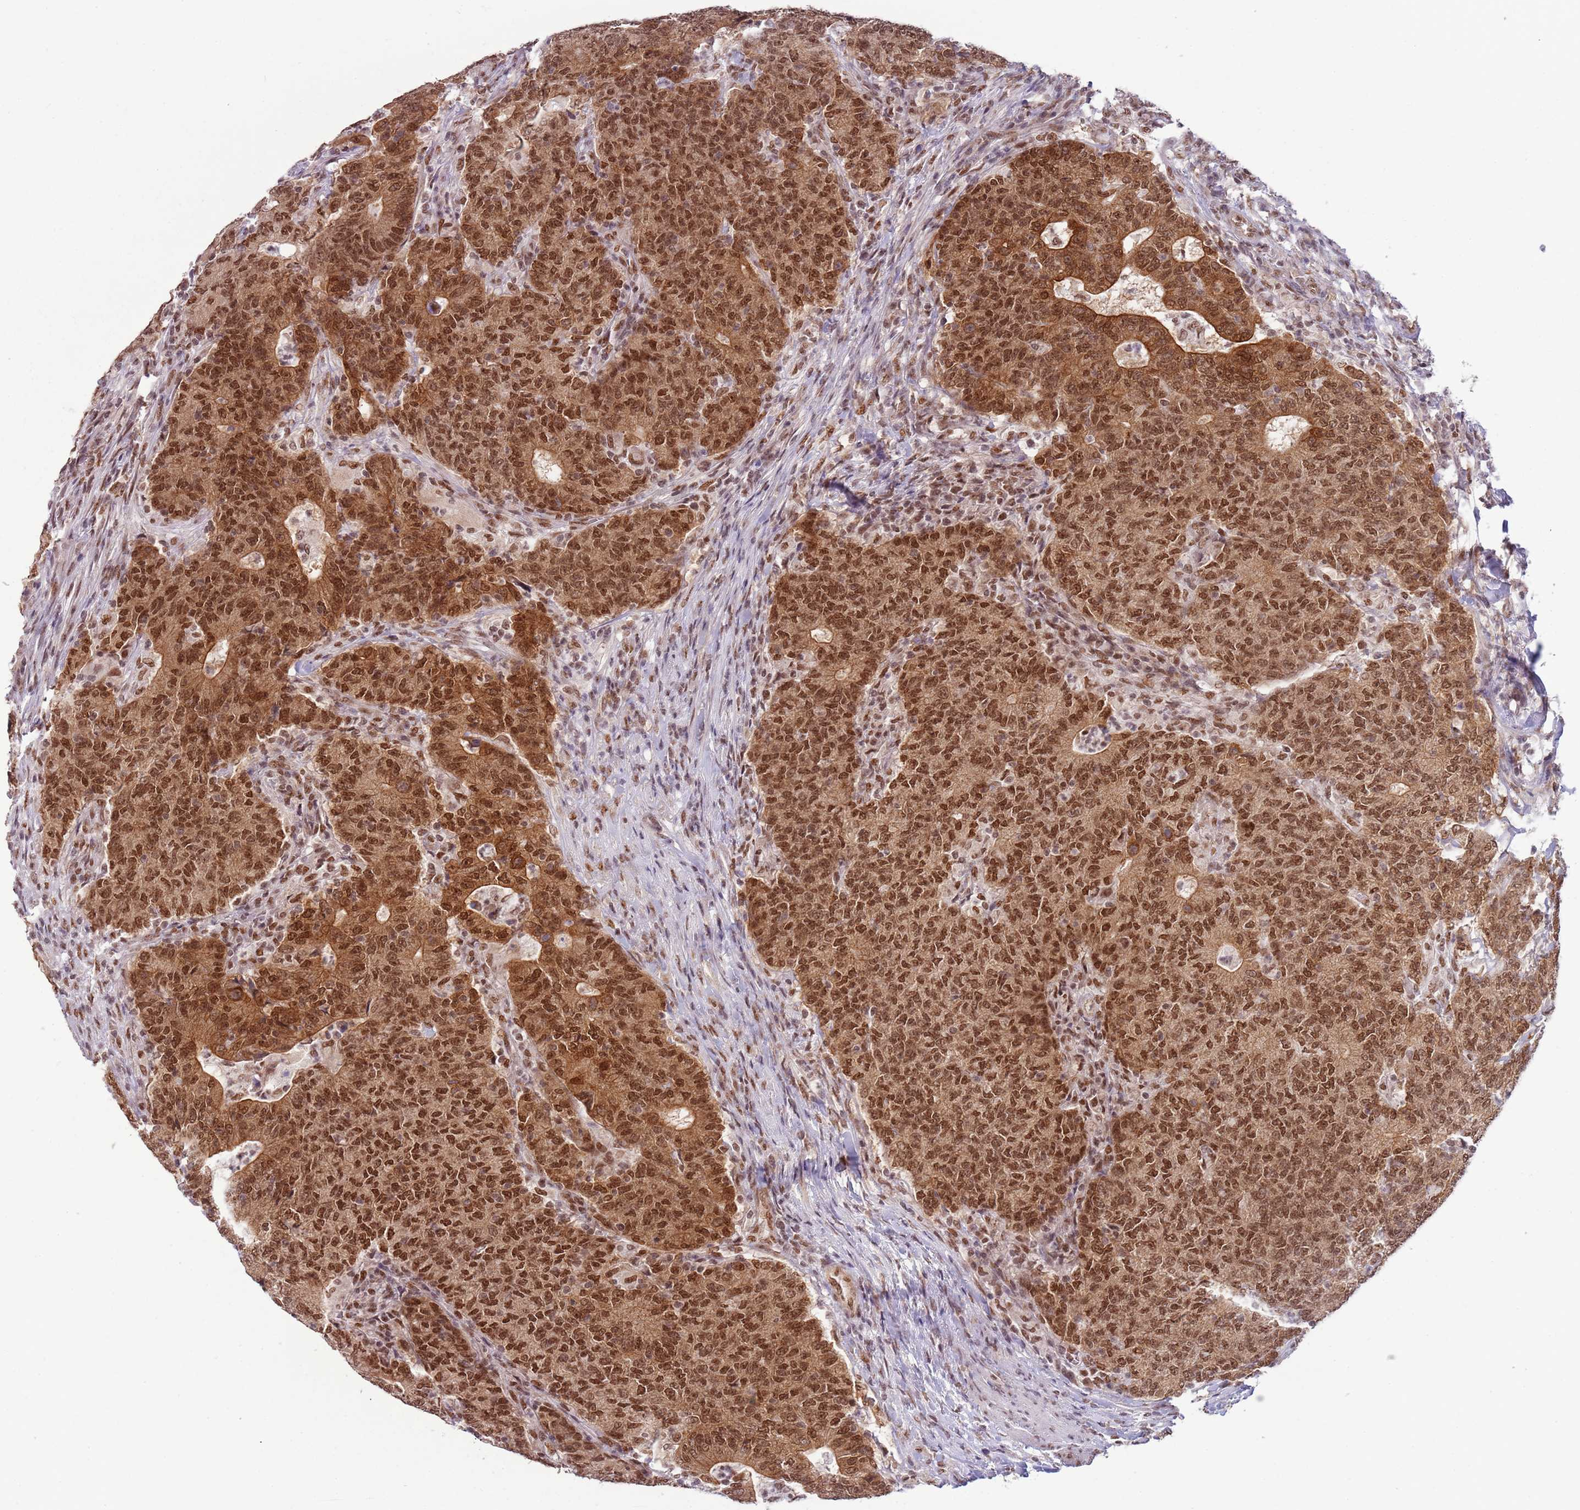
{"staining": {"intensity": "strong", "quantity": ">75%", "location": "cytoplasmic/membranous,nuclear"}, "tissue": "colorectal cancer", "cell_type": "Tumor cells", "image_type": "cancer", "snomed": [{"axis": "morphology", "description": "Adenocarcinoma, NOS"}, {"axis": "topography", "description": "Colon"}], "caption": "Approximately >75% of tumor cells in human adenocarcinoma (colorectal) exhibit strong cytoplasmic/membranous and nuclear protein staining as visualized by brown immunohistochemical staining.", "gene": "FAM120AOS", "patient": {"sex": "female", "age": 75}}